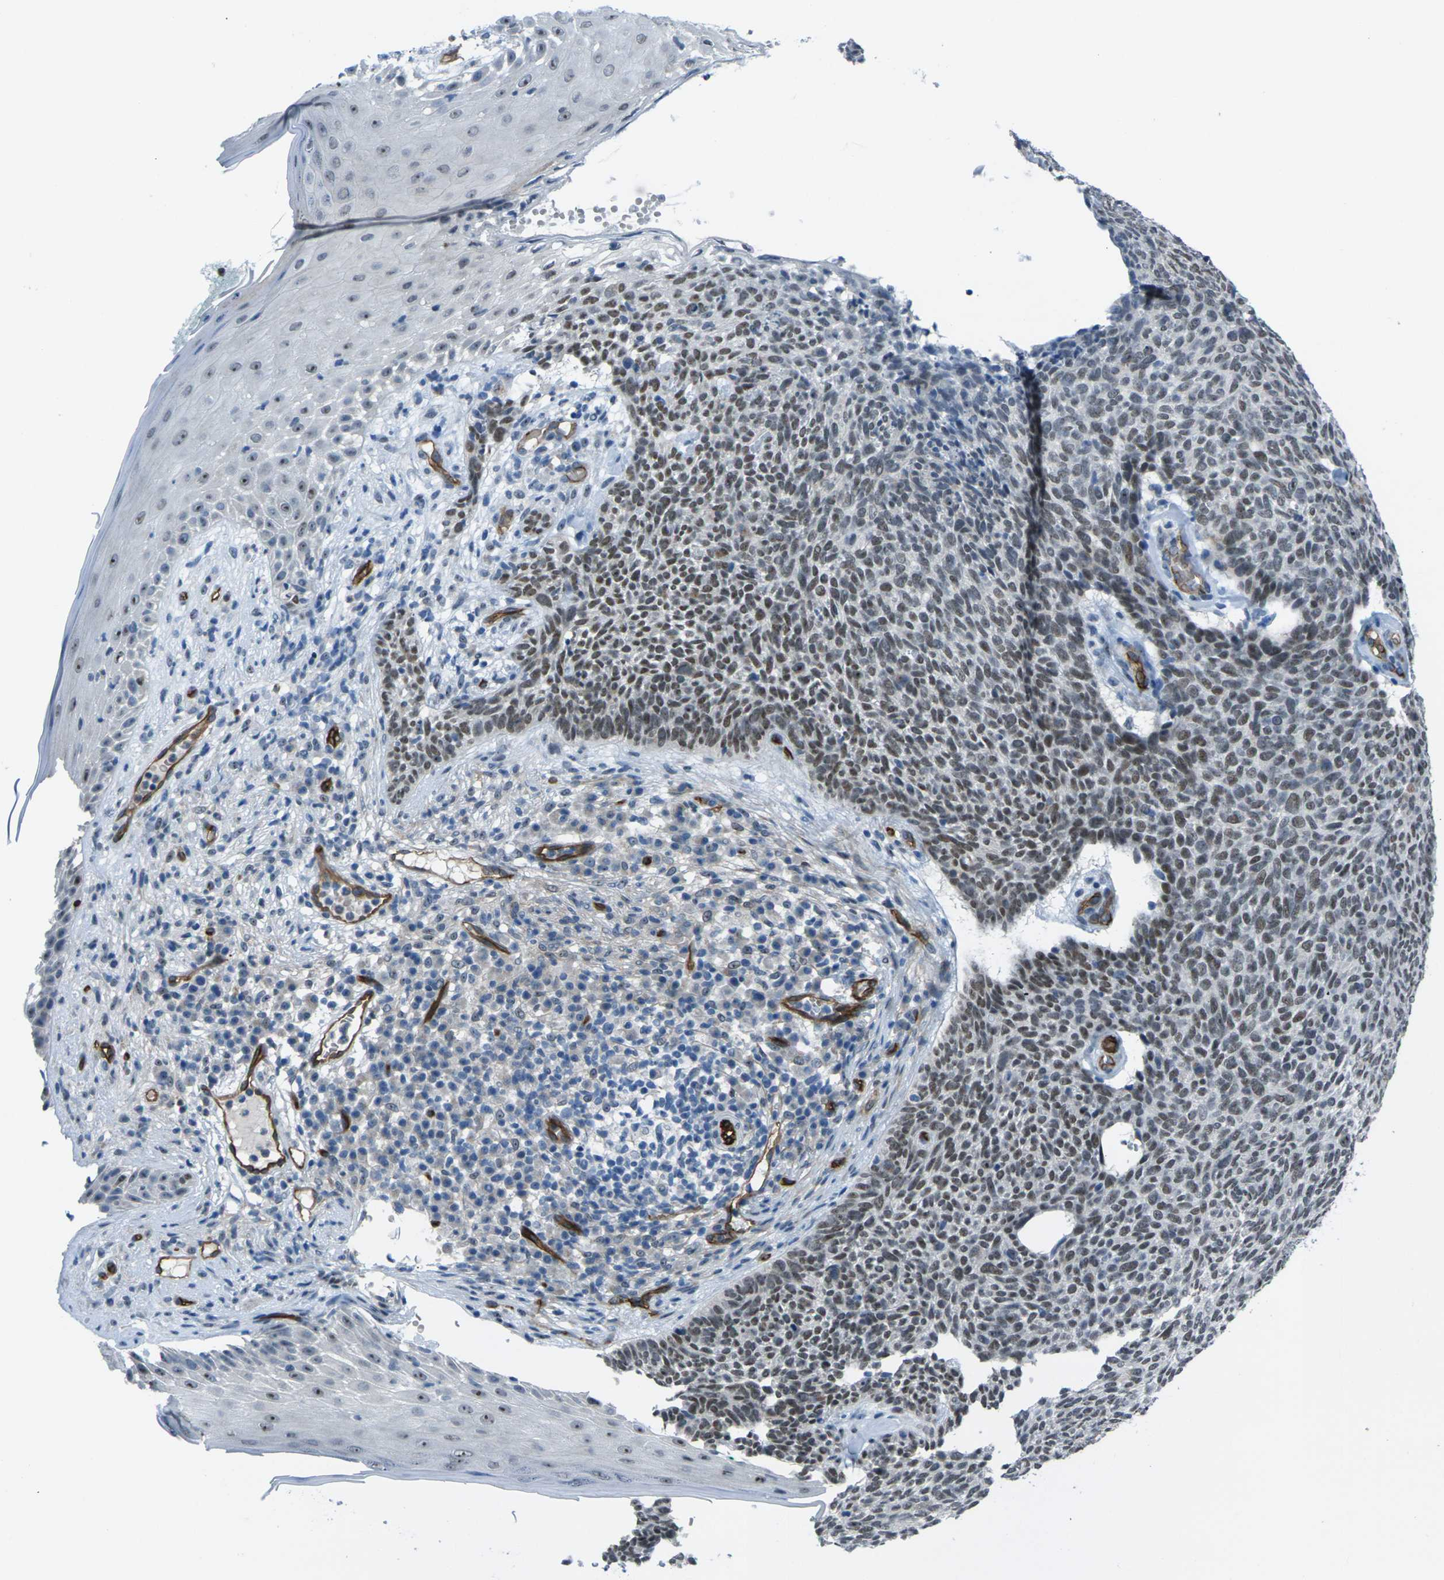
{"staining": {"intensity": "moderate", "quantity": "25%-75%", "location": "nuclear"}, "tissue": "skin cancer", "cell_type": "Tumor cells", "image_type": "cancer", "snomed": [{"axis": "morphology", "description": "Basal cell carcinoma"}, {"axis": "topography", "description": "Skin"}], "caption": "Immunohistochemical staining of human skin cancer (basal cell carcinoma) shows moderate nuclear protein positivity in approximately 25%-75% of tumor cells. The protein is stained brown, and the nuclei are stained in blue (DAB (3,3'-diaminobenzidine) IHC with brightfield microscopy, high magnification).", "gene": "HSPA12B", "patient": {"sex": "female", "age": 84}}